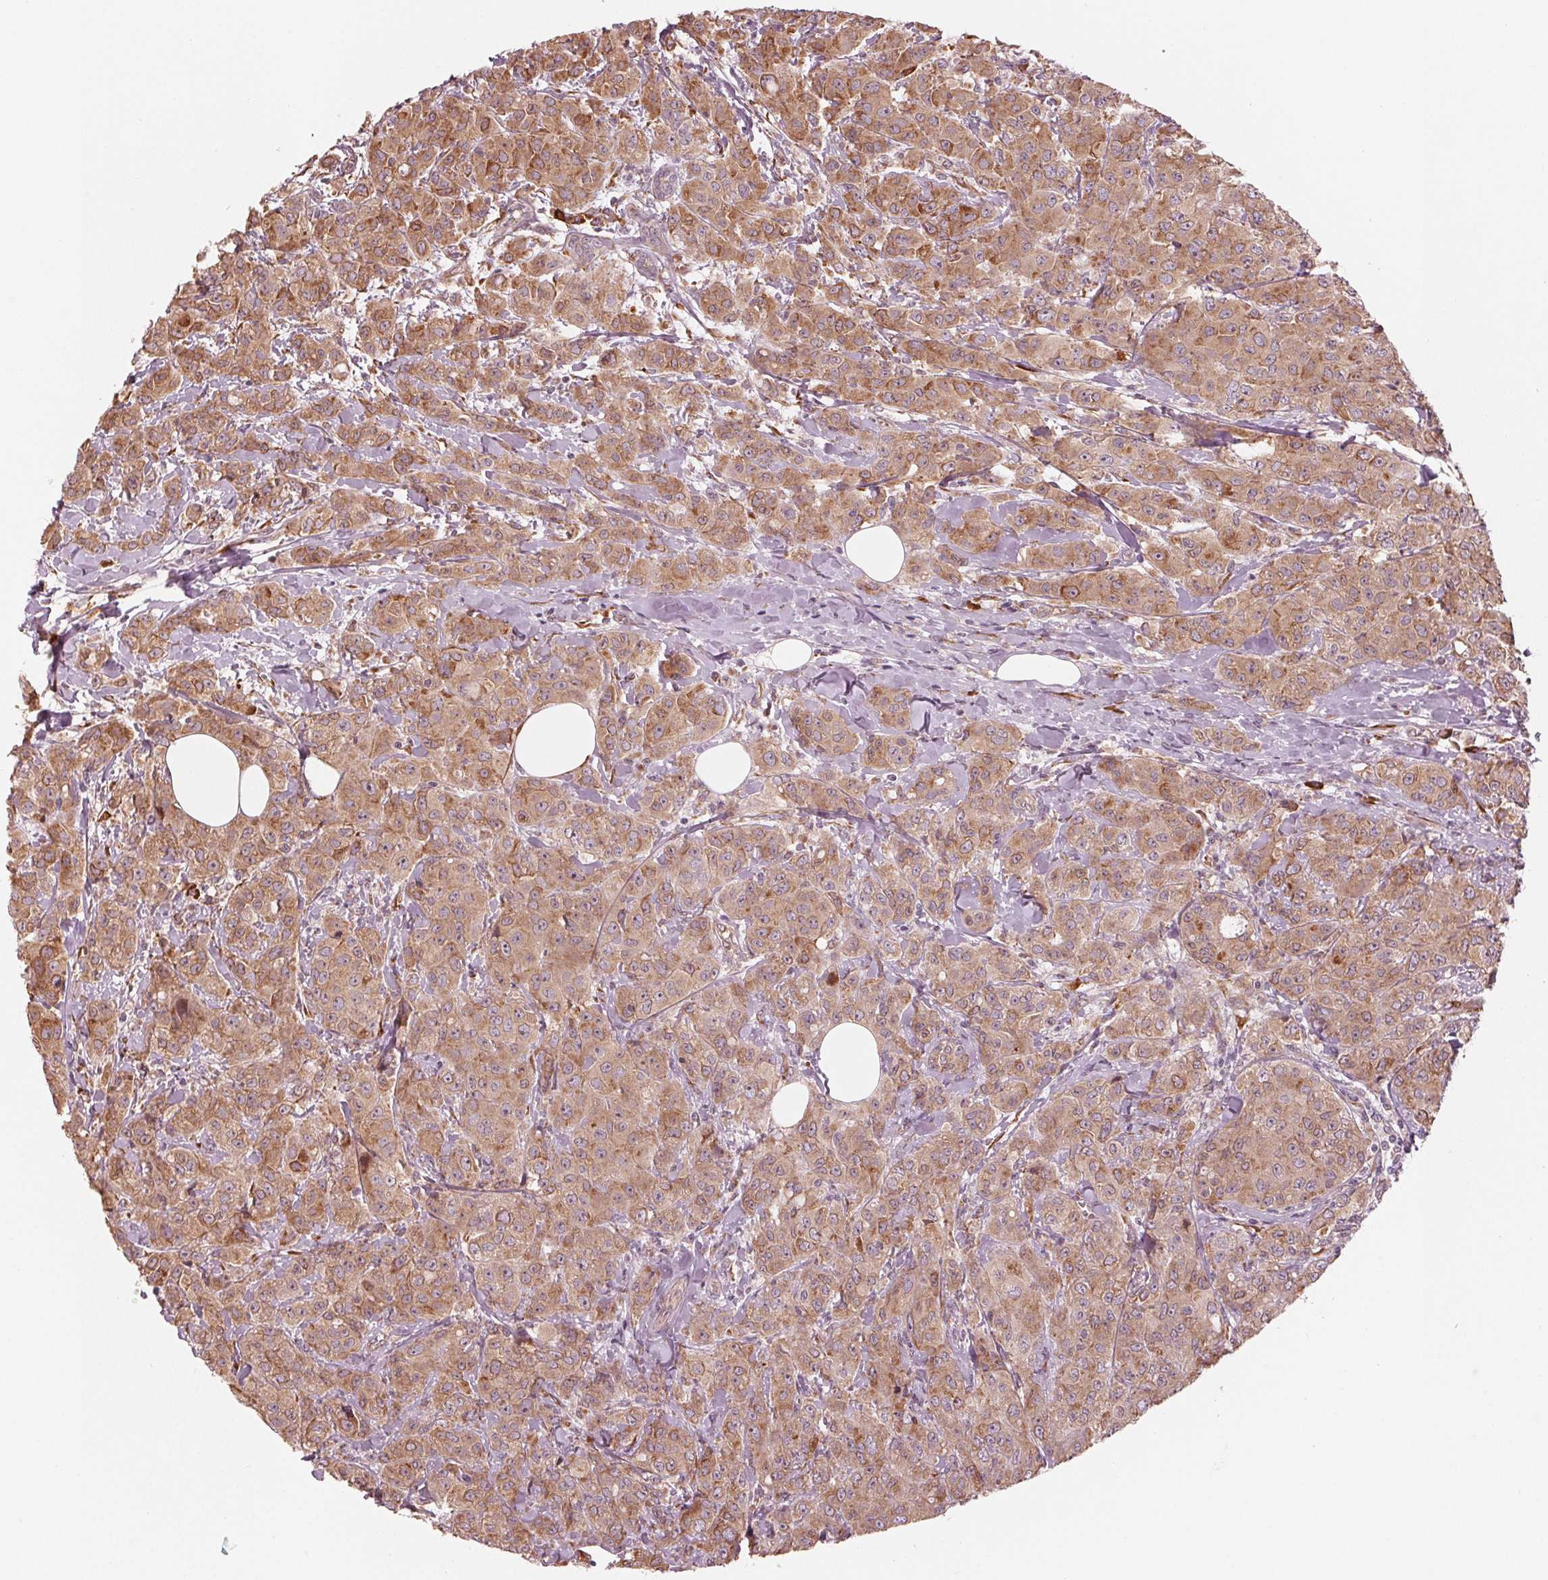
{"staining": {"intensity": "moderate", "quantity": ">75%", "location": "cytoplasmic/membranous"}, "tissue": "breast cancer", "cell_type": "Tumor cells", "image_type": "cancer", "snomed": [{"axis": "morphology", "description": "Normal tissue, NOS"}, {"axis": "morphology", "description": "Duct carcinoma"}, {"axis": "topography", "description": "Breast"}], "caption": "IHC of breast cancer (invasive ductal carcinoma) exhibits medium levels of moderate cytoplasmic/membranous positivity in approximately >75% of tumor cells.", "gene": "CMIP", "patient": {"sex": "female", "age": 43}}